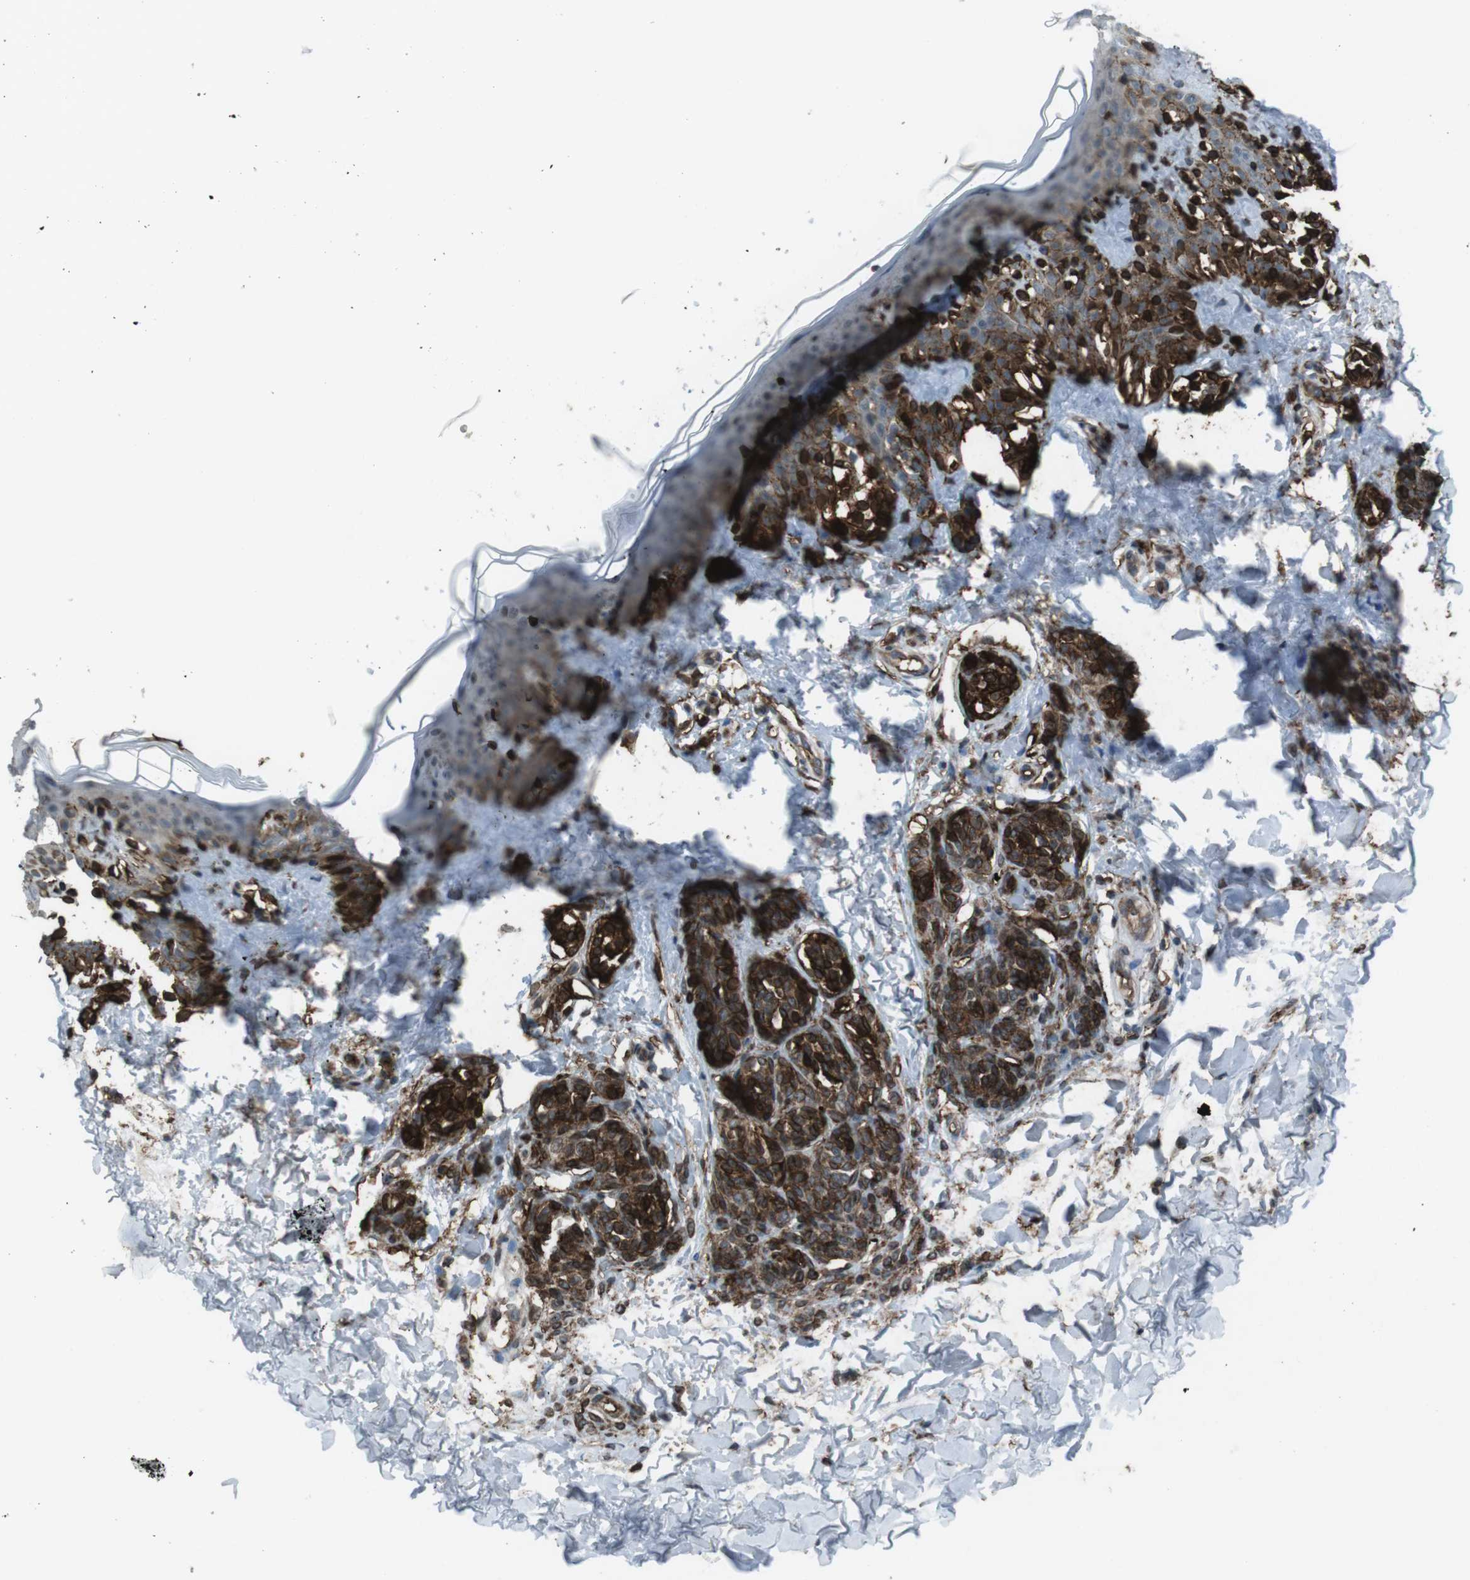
{"staining": {"intensity": "strong", "quantity": ">75%", "location": "cytoplasmic/membranous"}, "tissue": "skin", "cell_type": "Fibroblasts", "image_type": "normal", "snomed": [{"axis": "morphology", "description": "Normal tissue, NOS"}, {"axis": "topography", "description": "Skin"}], "caption": "Strong cytoplasmic/membranous protein staining is identified in about >75% of fibroblasts in skin. The staining was performed using DAB, with brown indicating positive protein expression. Nuclei are stained blue with hematoxylin.", "gene": "GDF10", "patient": {"sex": "male", "age": 16}}